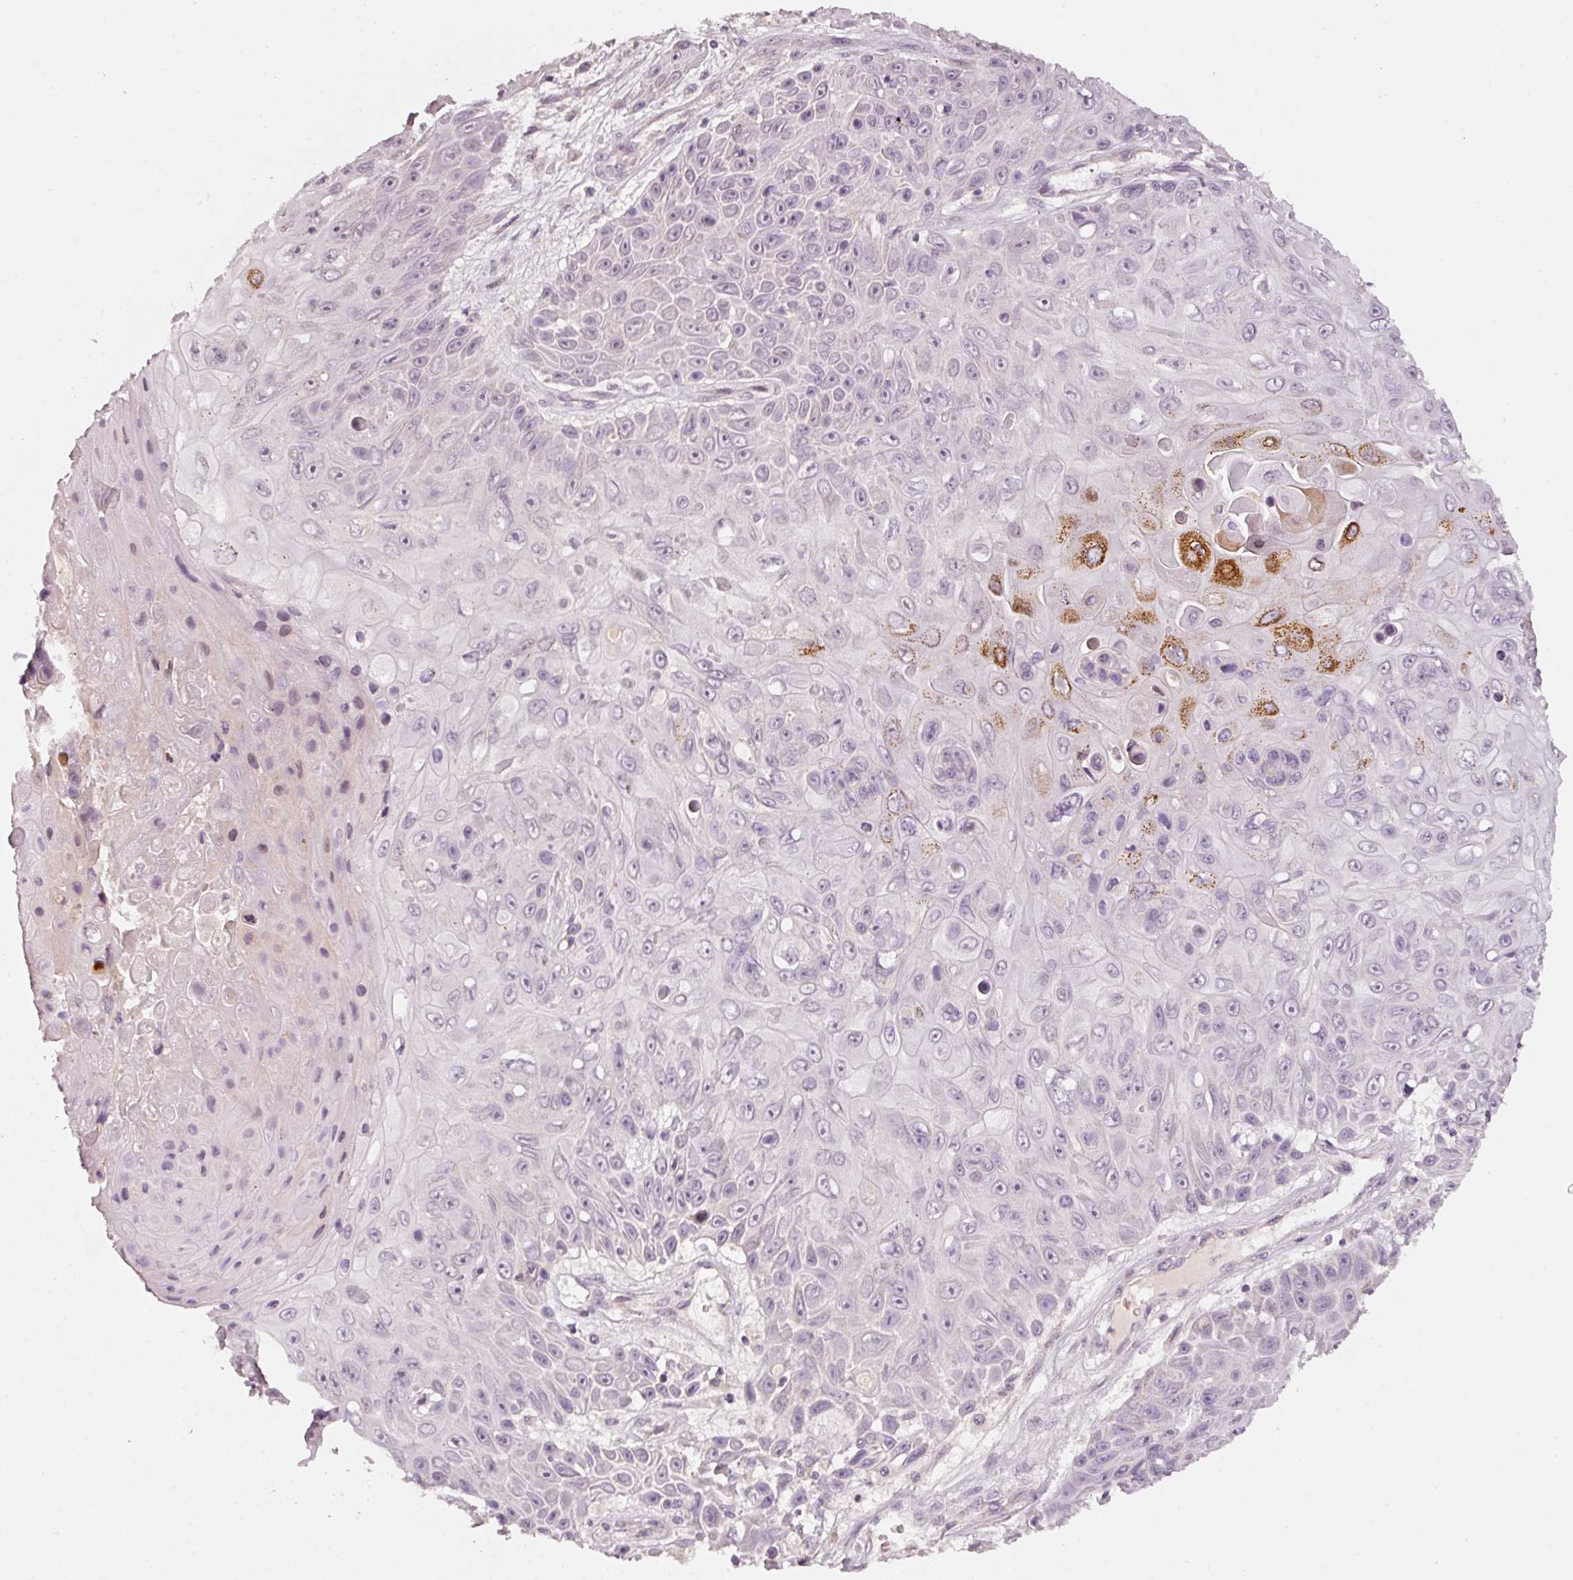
{"staining": {"intensity": "moderate", "quantity": "<25%", "location": "cytoplasmic/membranous"}, "tissue": "skin cancer", "cell_type": "Tumor cells", "image_type": "cancer", "snomed": [{"axis": "morphology", "description": "Squamous cell carcinoma, NOS"}, {"axis": "topography", "description": "Skin"}], "caption": "The micrograph displays a brown stain indicating the presence of a protein in the cytoplasmic/membranous of tumor cells in skin cancer. (DAB (3,3'-diaminobenzidine) IHC, brown staining for protein, blue staining for nuclei).", "gene": "TOB2", "patient": {"sex": "male", "age": 82}}